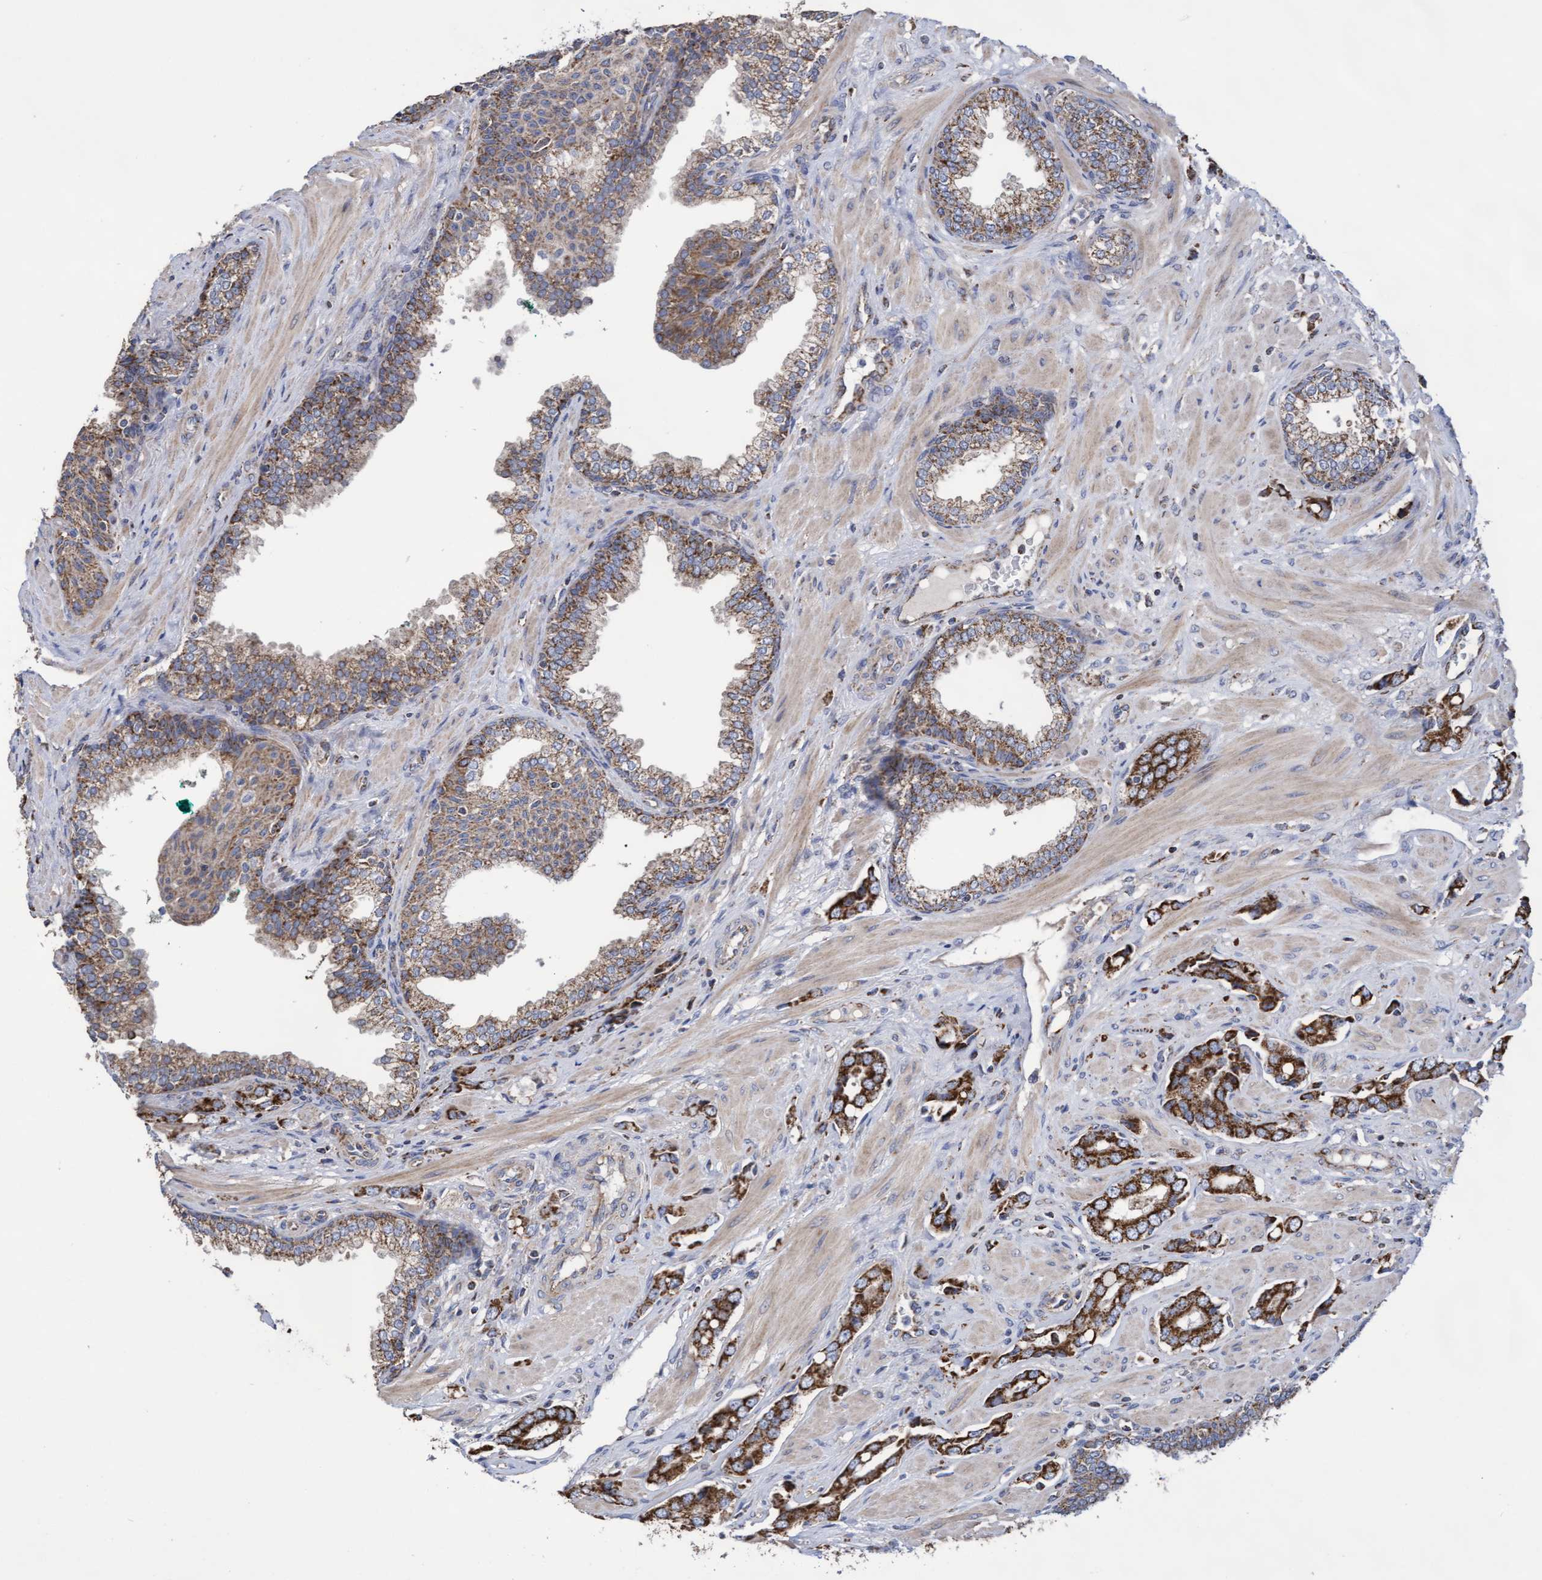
{"staining": {"intensity": "strong", "quantity": ">75%", "location": "cytoplasmic/membranous"}, "tissue": "prostate cancer", "cell_type": "Tumor cells", "image_type": "cancer", "snomed": [{"axis": "morphology", "description": "Adenocarcinoma, High grade"}, {"axis": "topography", "description": "Prostate"}], "caption": "Immunohistochemistry (DAB (3,3'-diaminobenzidine)) staining of adenocarcinoma (high-grade) (prostate) demonstrates strong cytoplasmic/membranous protein staining in about >75% of tumor cells.", "gene": "COBL", "patient": {"sex": "male", "age": 52}}